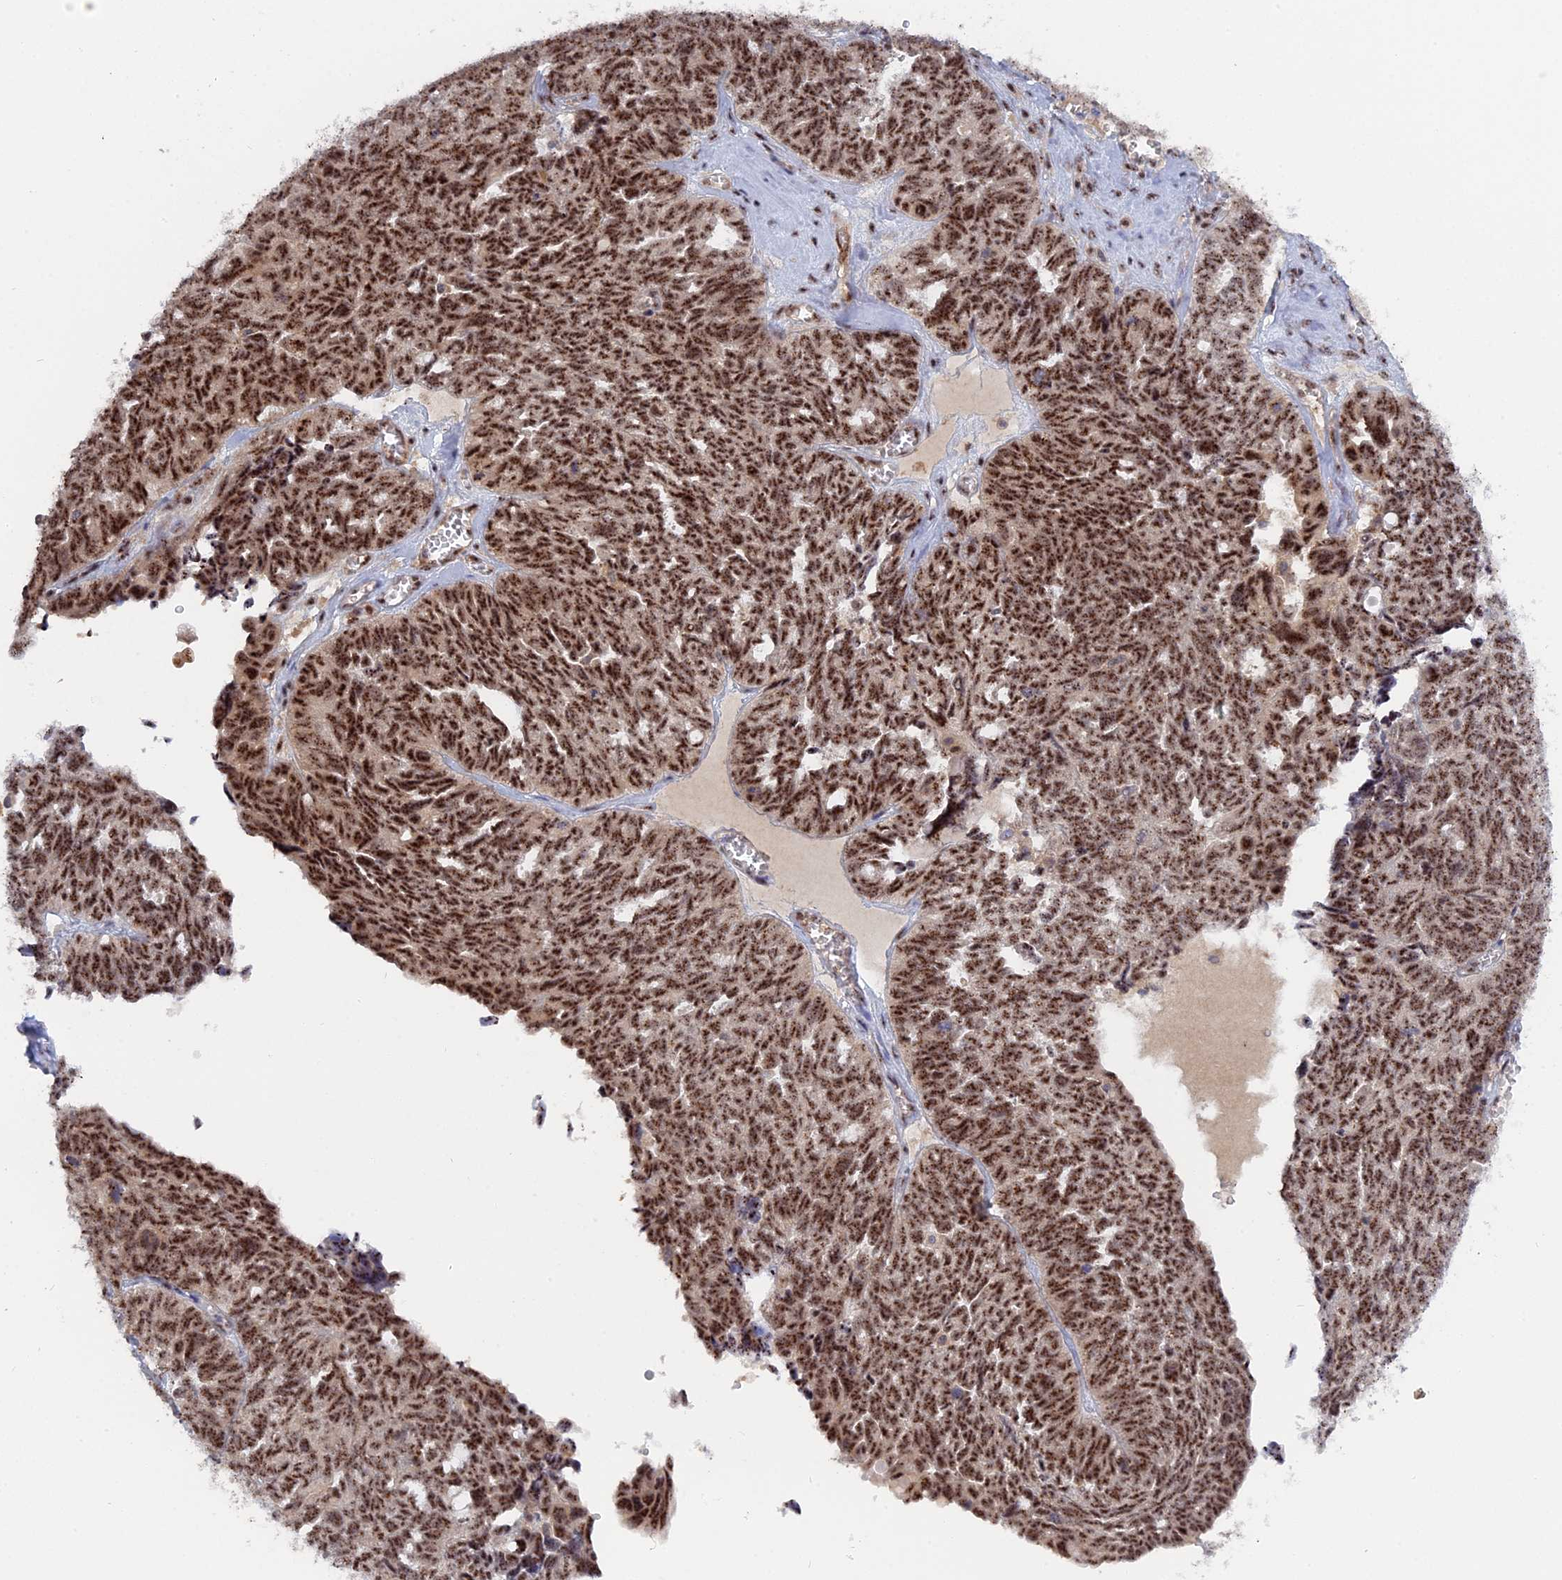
{"staining": {"intensity": "strong", "quantity": ">75%", "location": "nuclear"}, "tissue": "ovarian cancer", "cell_type": "Tumor cells", "image_type": "cancer", "snomed": [{"axis": "morphology", "description": "Cystadenocarcinoma, serous, NOS"}, {"axis": "topography", "description": "Ovary"}], "caption": "Protein expression by immunohistochemistry (IHC) shows strong nuclear staining in about >75% of tumor cells in ovarian cancer.", "gene": "TAB1", "patient": {"sex": "female", "age": 79}}